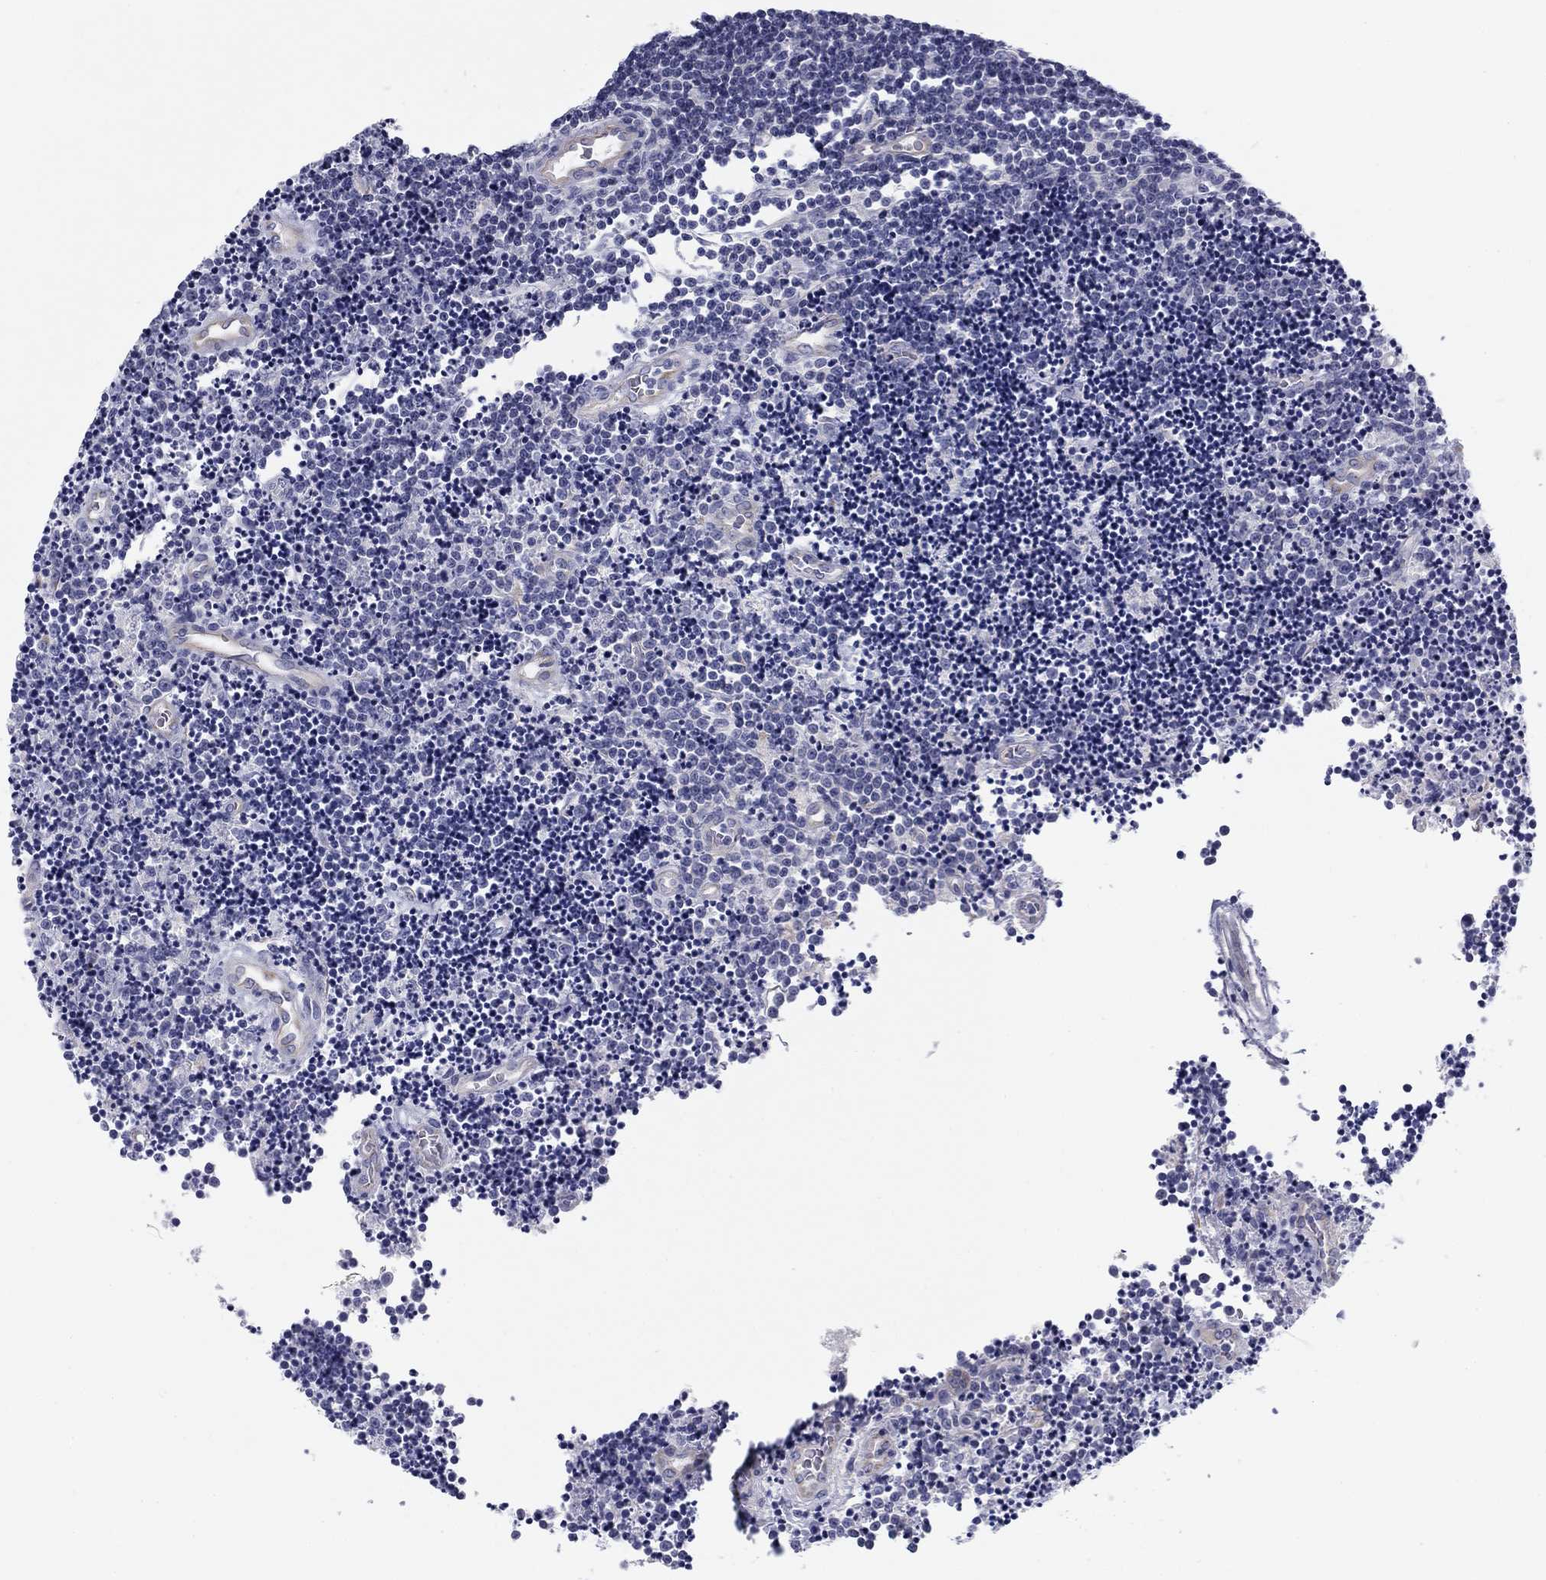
{"staining": {"intensity": "negative", "quantity": "none", "location": "none"}, "tissue": "lymphoma", "cell_type": "Tumor cells", "image_type": "cancer", "snomed": [{"axis": "morphology", "description": "Malignant lymphoma, non-Hodgkin's type, Low grade"}, {"axis": "topography", "description": "Brain"}], "caption": "Immunohistochemistry (IHC) micrograph of lymphoma stained for a protein (brown), which shows no staining in tumor cells.", "gene": "SEPTIN3", "patient": {"sex": "female", "age": 66}}